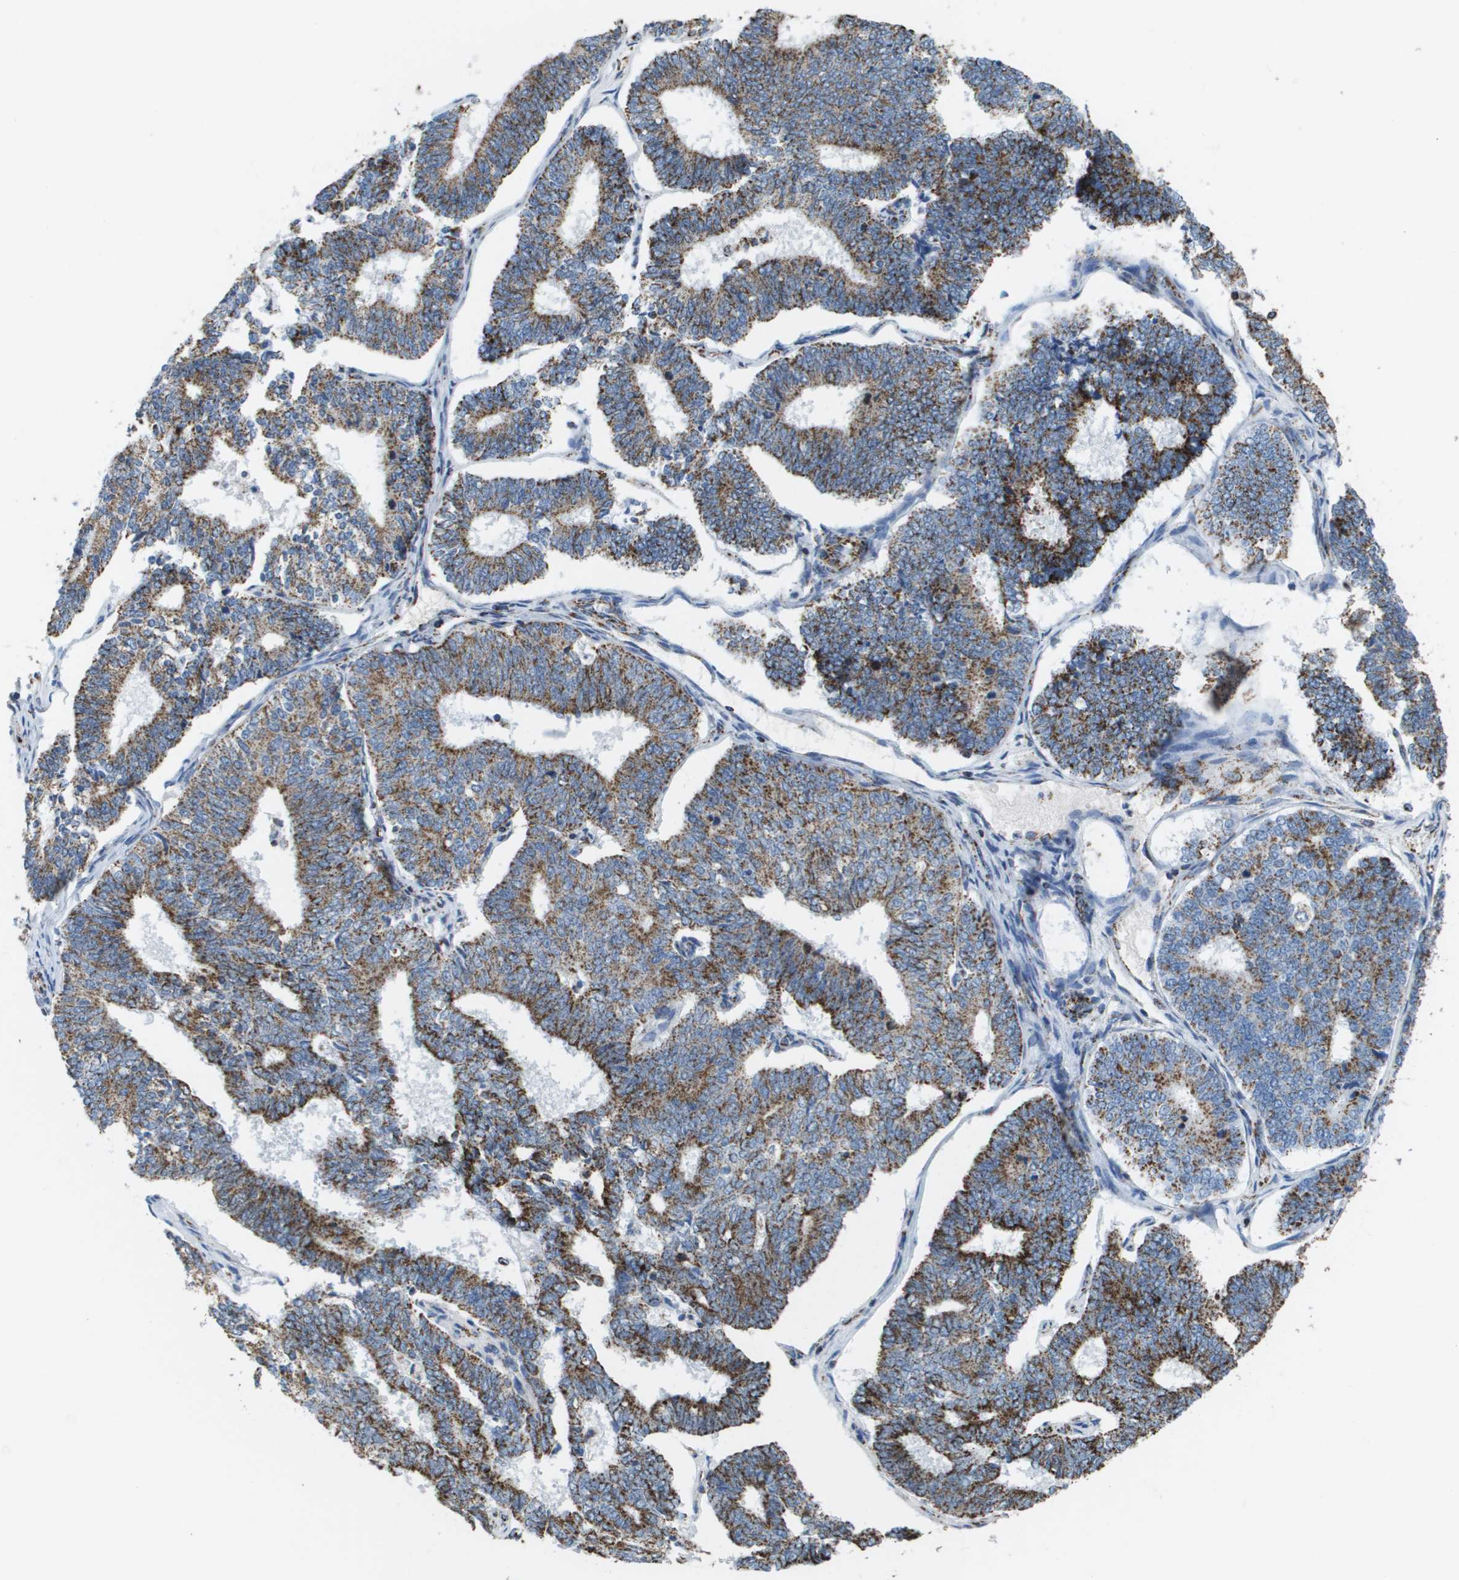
{"staining": {"intensity": "moderate", "quantity": ">75%", "location": "cytoplasmic/membranous"}, "tissue": "endometrial cancer", "cell_type": "Tumor cells", "image_type": "cancer", "snomed": [{"axis": "morphology", "description": "Adenocarcinoma, NOS"}, {"axis": "topography", "description": "Endometrium"}], "caption": "Adenocarcinoma (endometrial) was stained to show a protein in brown. There is medium levels of moderate cytoplasmic/membranous positivity in about >75% of tumor cells. The staining is performed using DAB (3,3'-diaminobenzidine) brown chromogen to label protein expression. The nuclei are counter-stained blue using hematoxylin.", "gene": "ATP5F1B", "patient": {"sex": "female", "age": 70}}